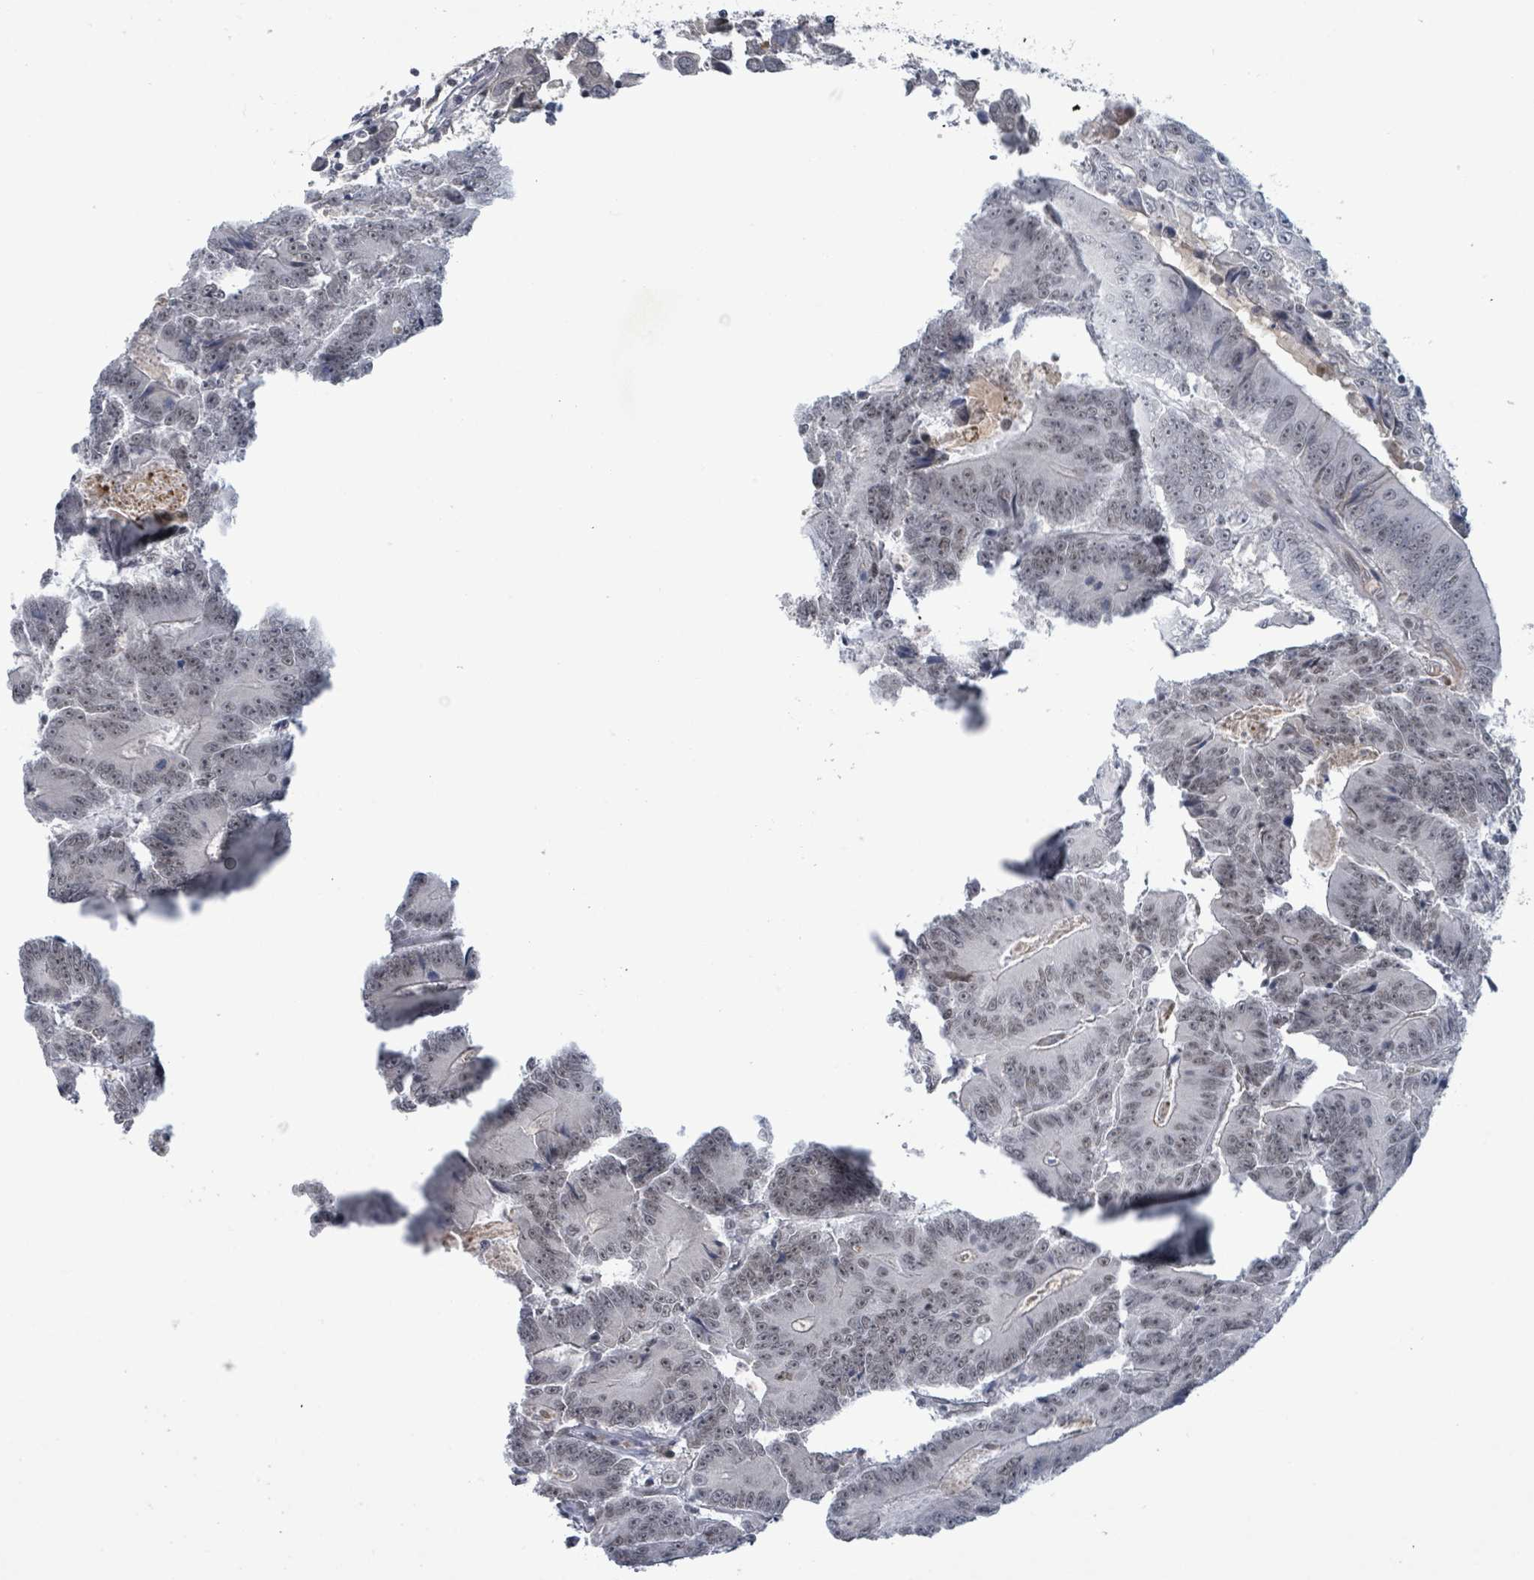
{"staining": {"intensity": "weak", "quantity": "25%-75%", "location": "nuclear"}, "tissue": "colorectal cancer", "cell_type": "Tumor cells", "image_type": "cancer", "snomed": [{"axis": "morphology", "description": "Adenocarcinoma, NOS"}, {"axis": "topography", "description": "Colon"}], "caption": "Immunohistochemistry micrograph of human adenocarcinoma (colorectal) stained for a protein (brown), which shows low levels of weak nuclear positivity in approximately 25%-75% of tumor cells.", "gene": "BANP", "patient": {"sex": "male", "age": 83}}